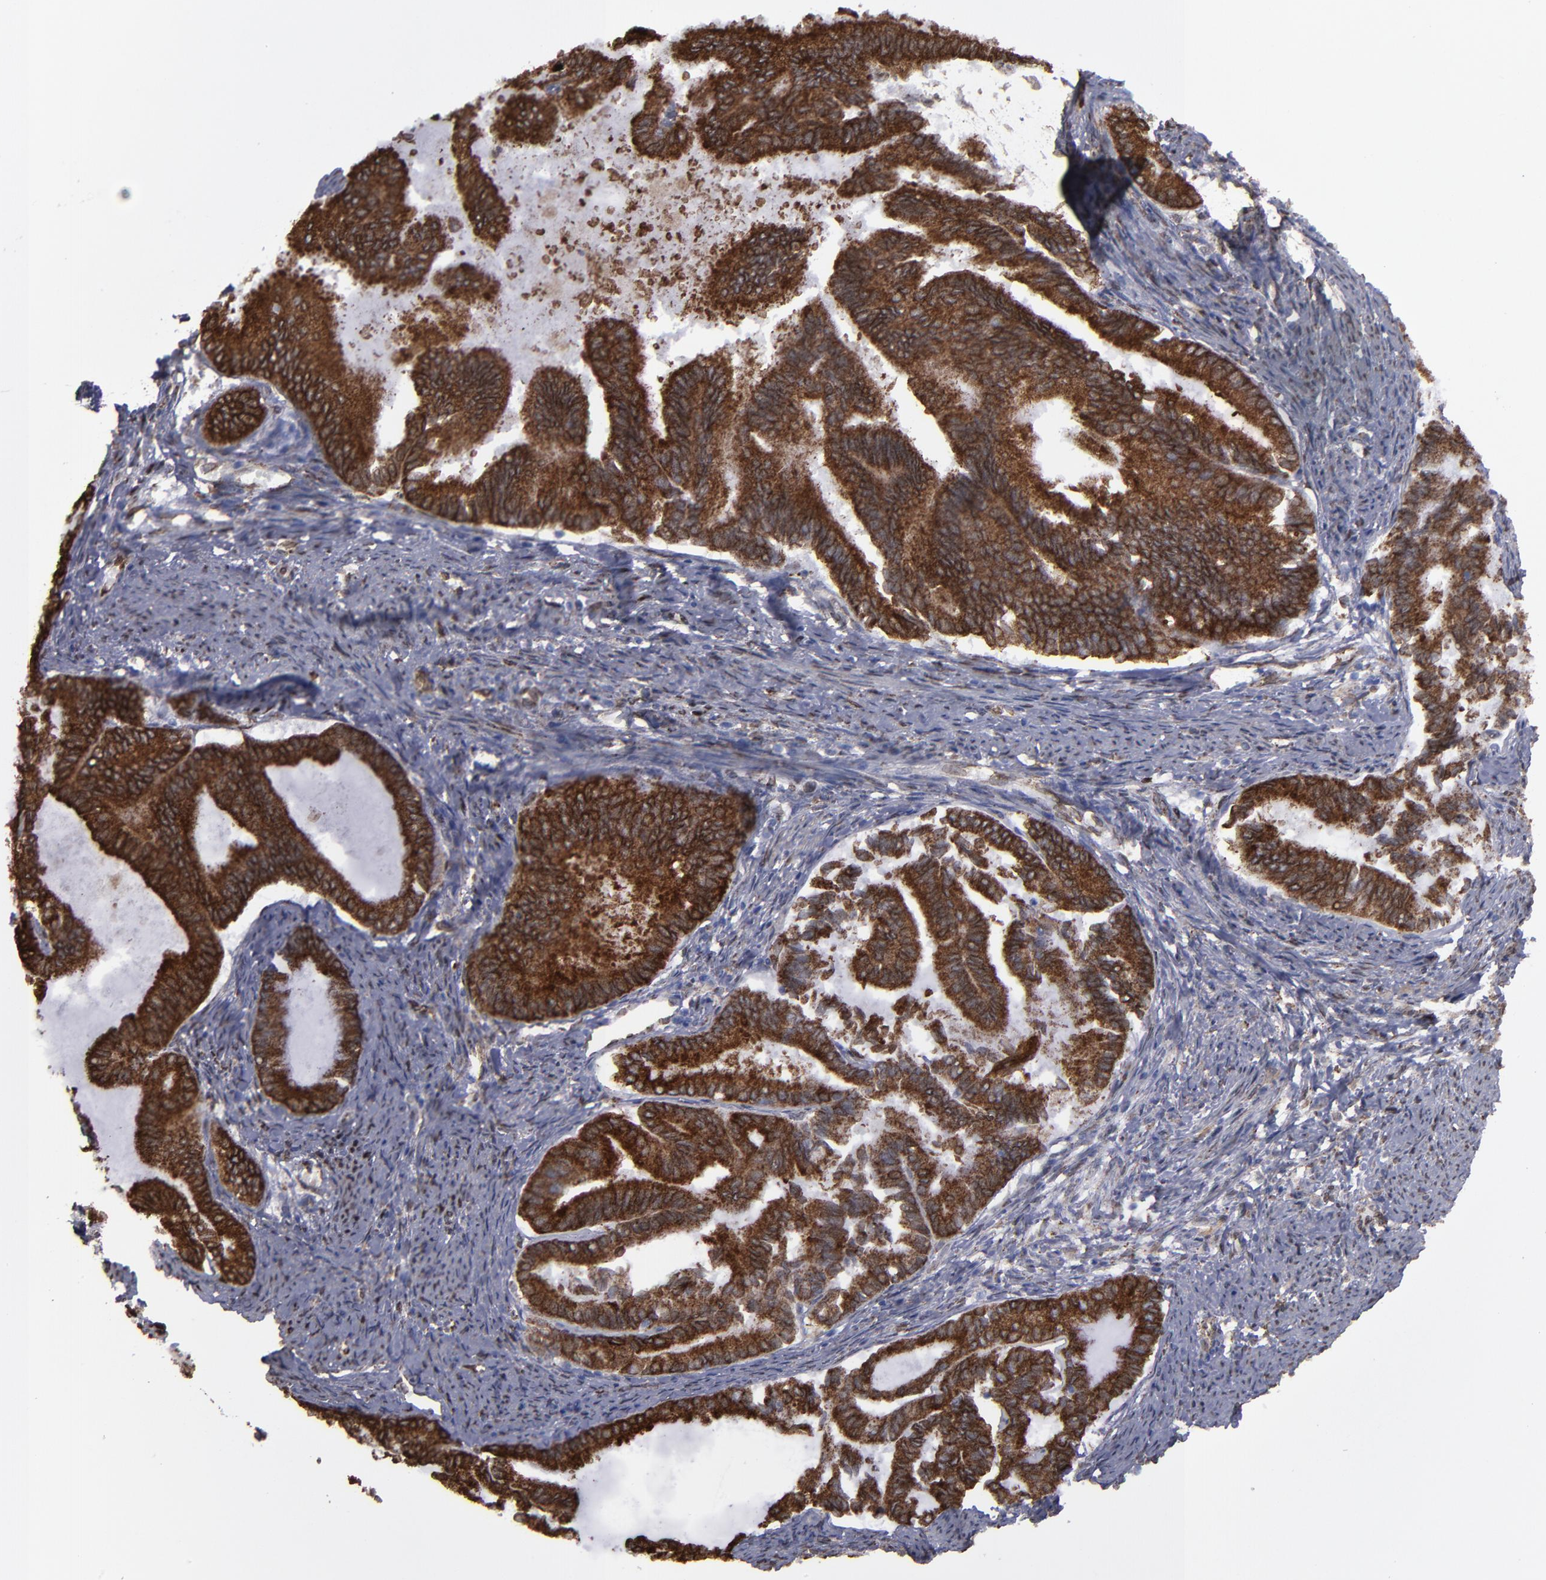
{"staining": {"intensity": "strong", "quantity": ">75%", "location": "cytoplasmic/membranous"}, "tissue": "endometrial cancer", "cell_type": "Tumor cells", "image_type": "cancer", "snomed": [{"axis": "morphology", "description": "Adenocarcinoma, NOS"}, {"axis": "topography", "description": "Endometrium"}], "caption": "IHC (DAB) staining of endometrial adenocarcinoma displays strong cytoplasmic/membranous protein staining in about >75% of tumor cells.", "gene": "ERLIN2", "patient": {"sex": "female", "age": 86}}